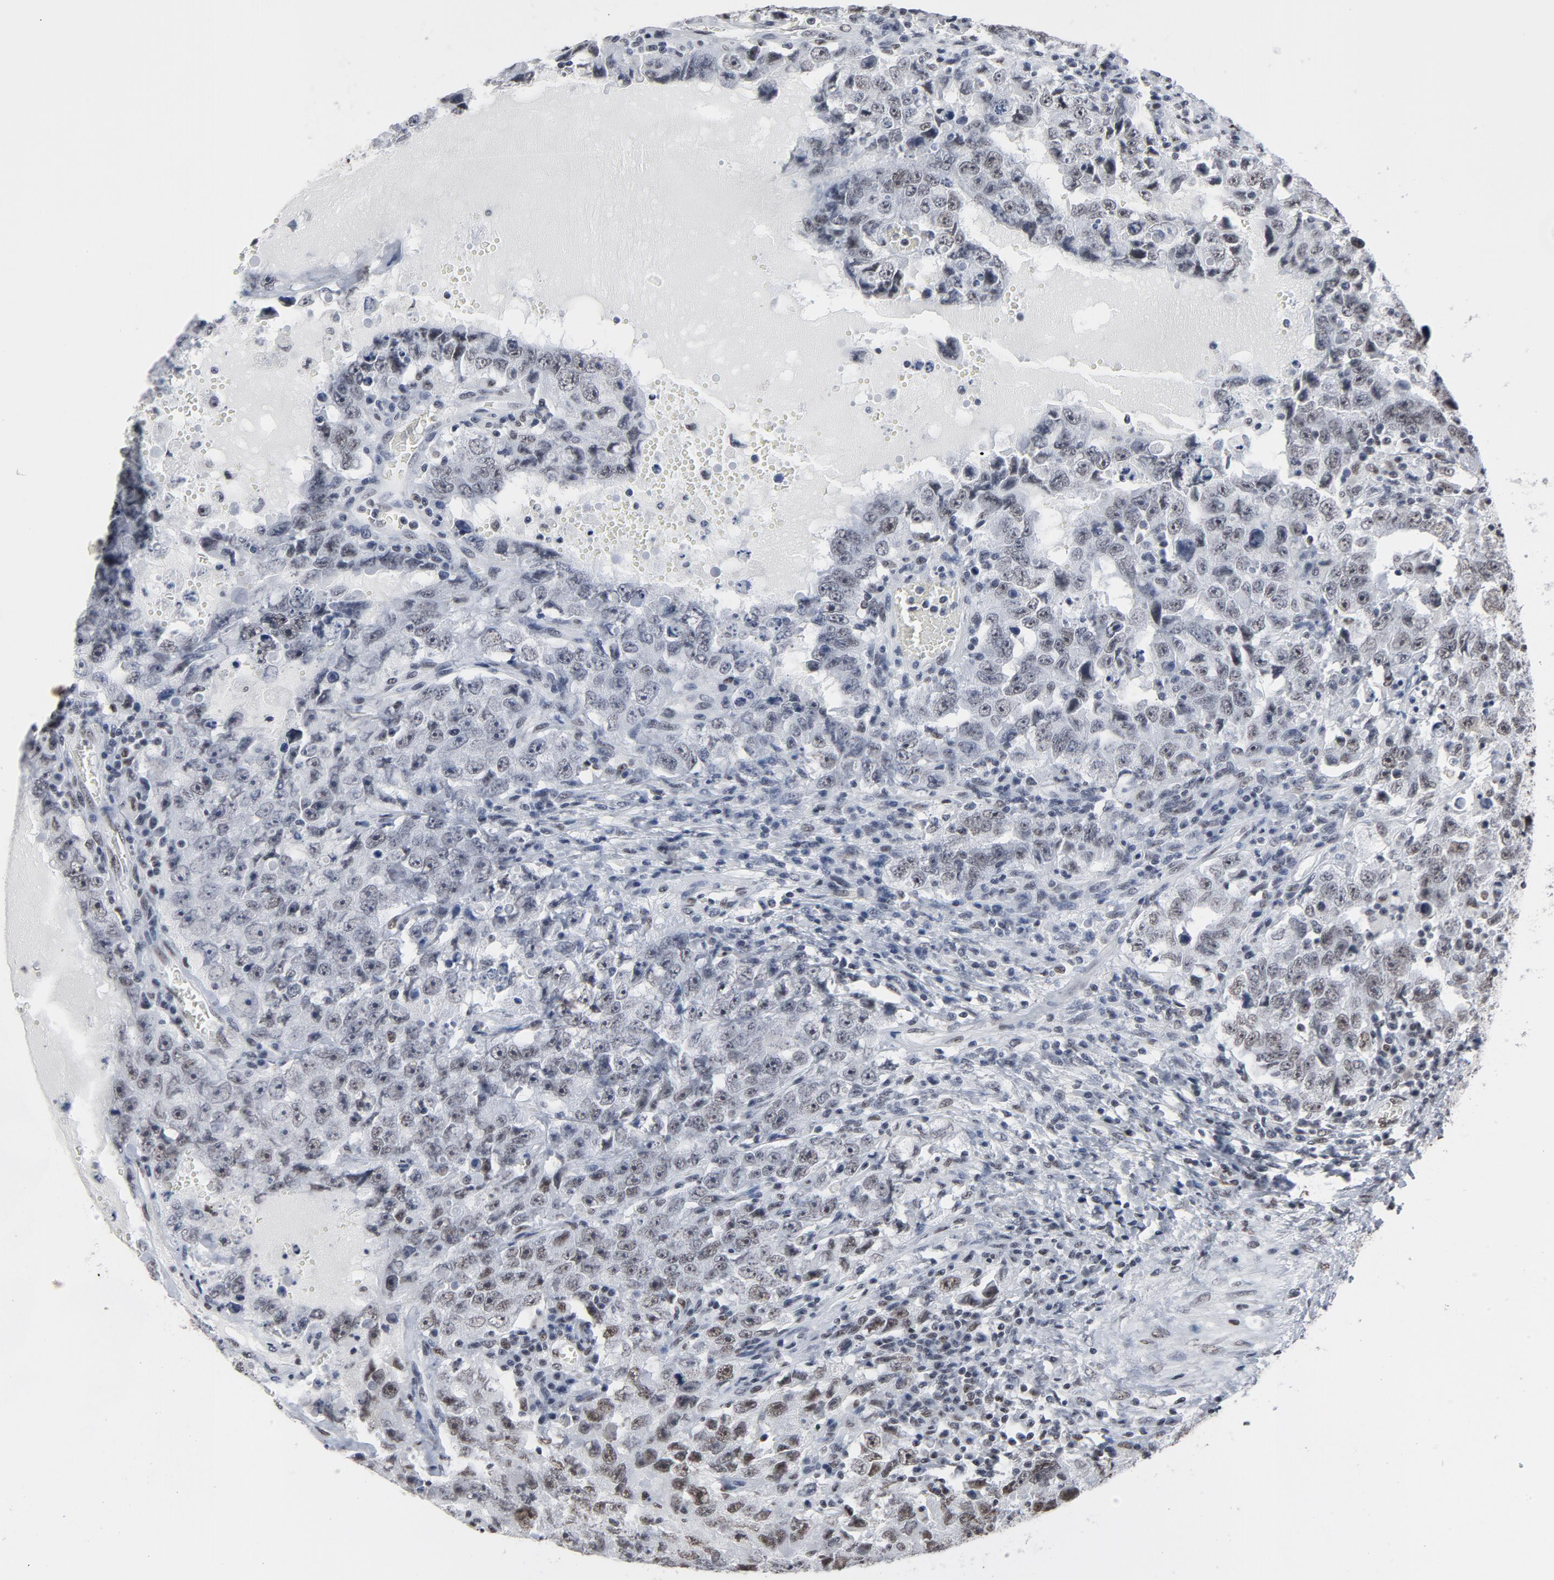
{"staining": {"intensity": "moderate", "quantity": "25%-75%", "location": "nuclear"}, "tissue": "testis cancer", "cell_type": "Tumor cells", "image_type": "cancer", "snomed": [{"axis": "morphology", "description": "Carcinoma, Embryonal, NOS"}, {"axis": "topography", "description": "Testis"}], "caption": "Testis cancer stained with a protein marker demonstrates moderate staining in tumor cells.", "gene": "MRE11", "patient": {"sex": "male", "age": 26}}